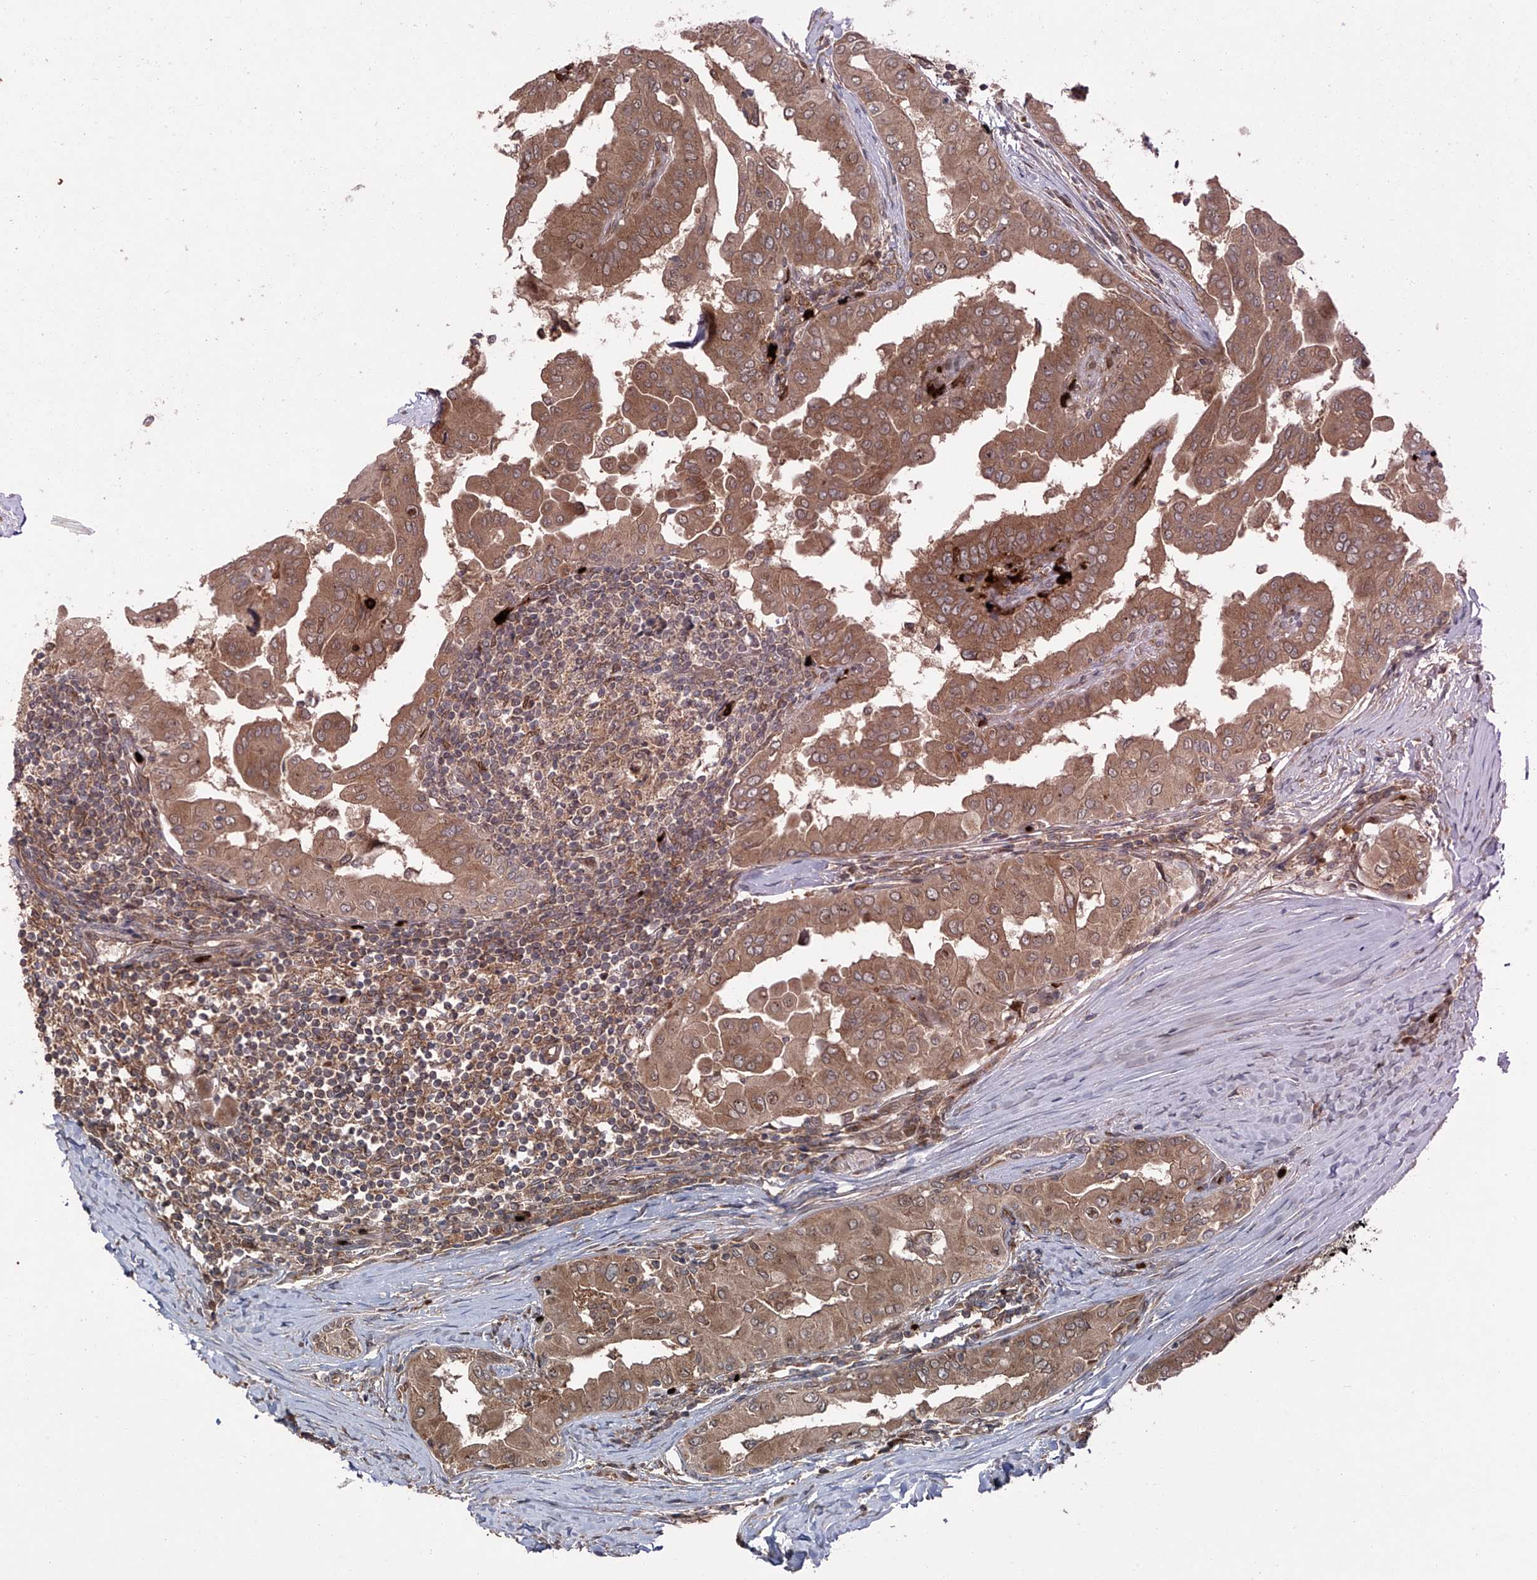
{"staining": {"intensity": "moderate", "quantity": ">75%", "location": "cytoplasmic/membranous"}, "tissue": "thyroid cancer", "cell_type": "Tumor cells", "image_type": "cancer", "snomed": [{"axis": "morphology", "description": "Papillary adenocarcinoma, NOS"}, {"axis": "topography", "description": "Thyroid gland"}], "caption": "Brown immunohistochemical staining in human papillary adenocarcinoma (thyroid) reveals moderate cytoplasmic/membranous staining in approximately >75% of tumor cells.", "gene": "ZDHHC9", "patient": {"sex": "male", "age": 33}}